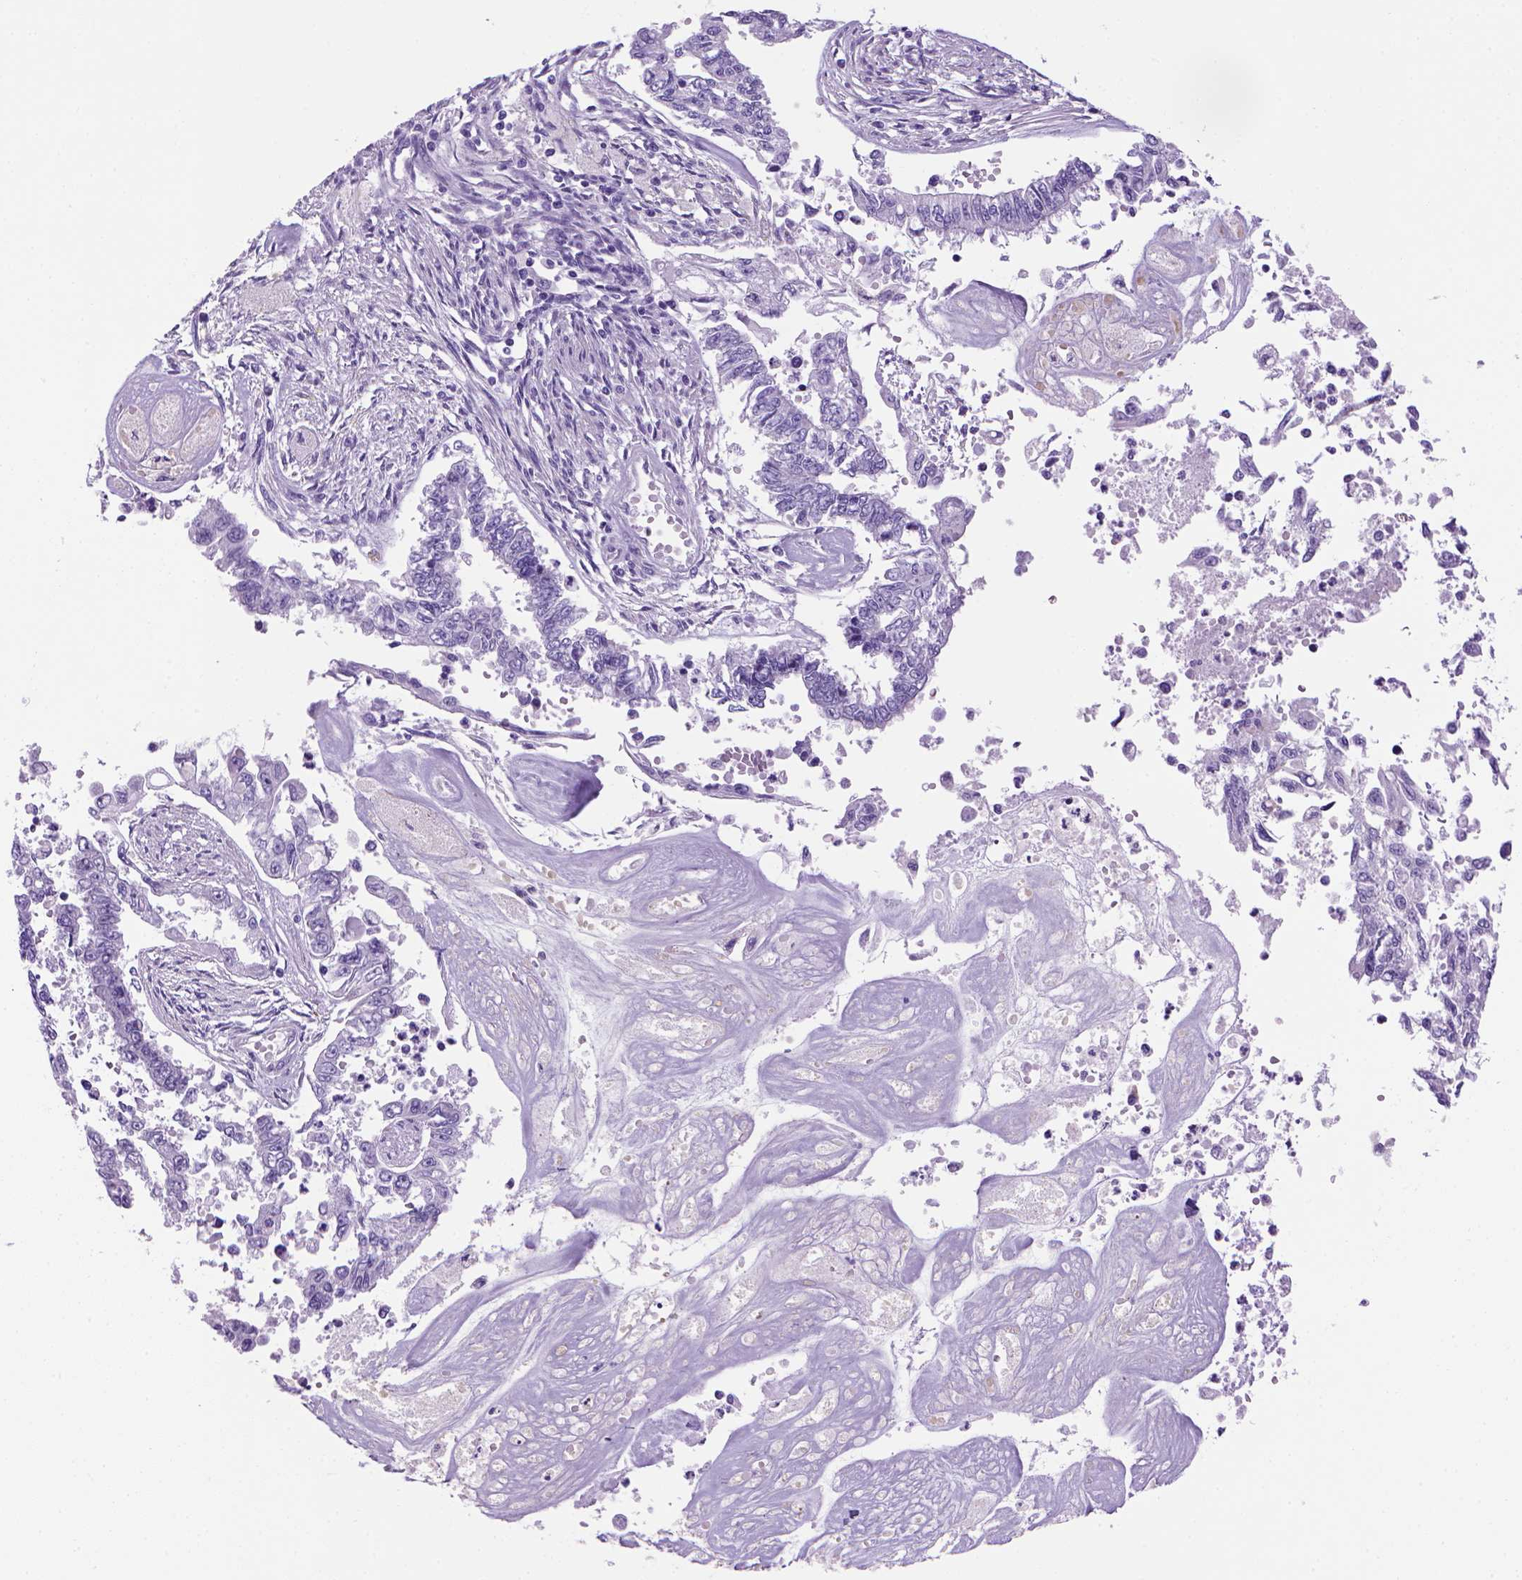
{"staining": {"intensity": "negative", "quantity": "none", "location": "none"}, "tissue": "endometrial cancer", "cell_type": "Tumor cells", "image_type": "cancer", "snomed": [{"axis": "morphology", "description": "Adenocarcinoma, NOS"}, {"axis": "topography", "description": "Uterus"}], "caption": "There is no significant expression in tumor cells of endometrial cancer. (IHC, brightfield microscopy, high magnification).", "gene": "ARHGEF33", "patient": {"sex": "female", "age": 59}}